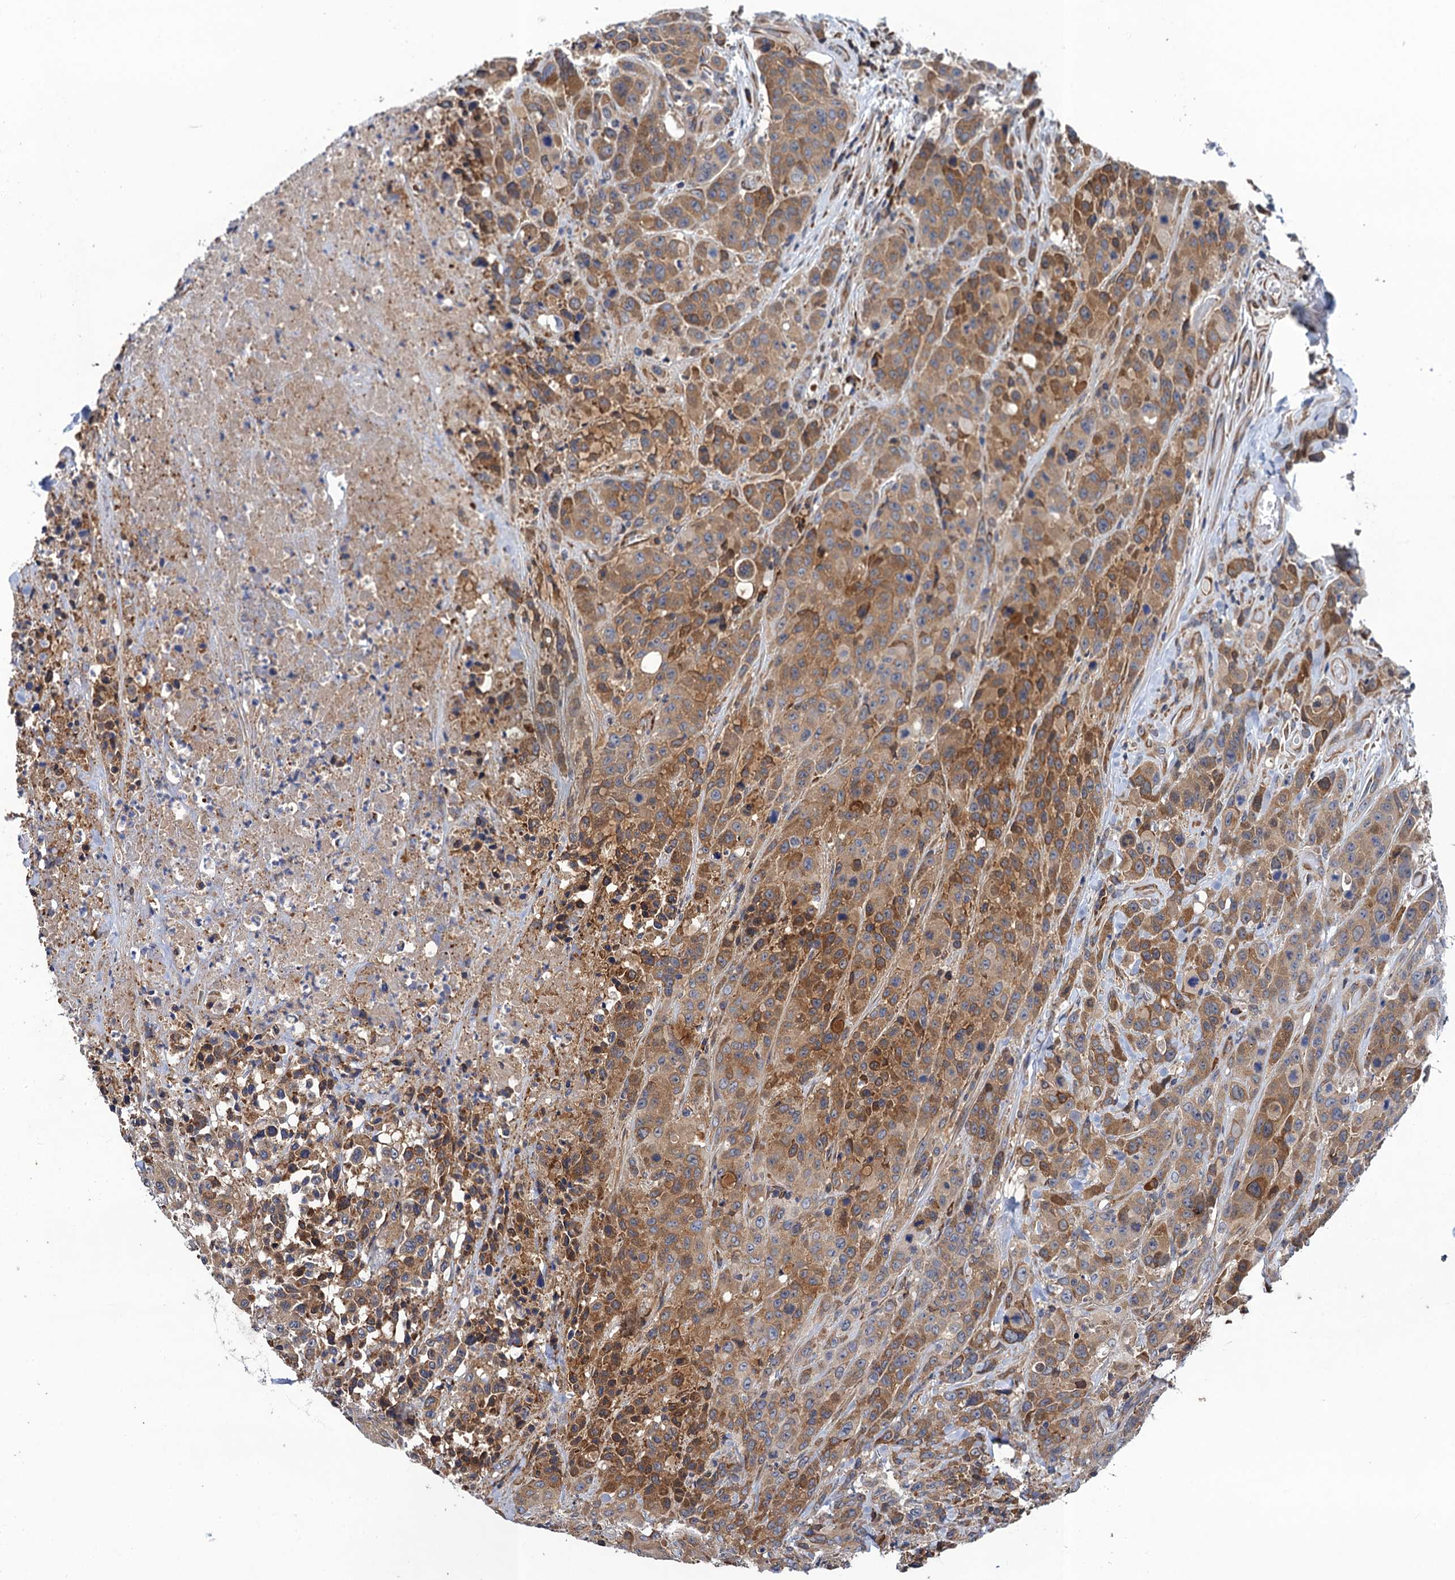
{"staining": {"intensity": "moderate", "quantity": ">75%", "location": "cytoplasmic/membranous"}, "tissue": "colorectal cancer", "cell_type": "Tumor cells", "image_type": "cancer", "snomed": [{"axis": "morphology", "description": "Adenocarcinoma, NOS"}, {"axis": "topography", "description": "Colon"}], "caption": "Protein staining shows moderate cytoplasmic/membranous positivity in approximately >75% of tumor cells in adenocarcinoma (colorectal).", "gene": "PGLS", "patient": {"sex": "male", "age": 62}}